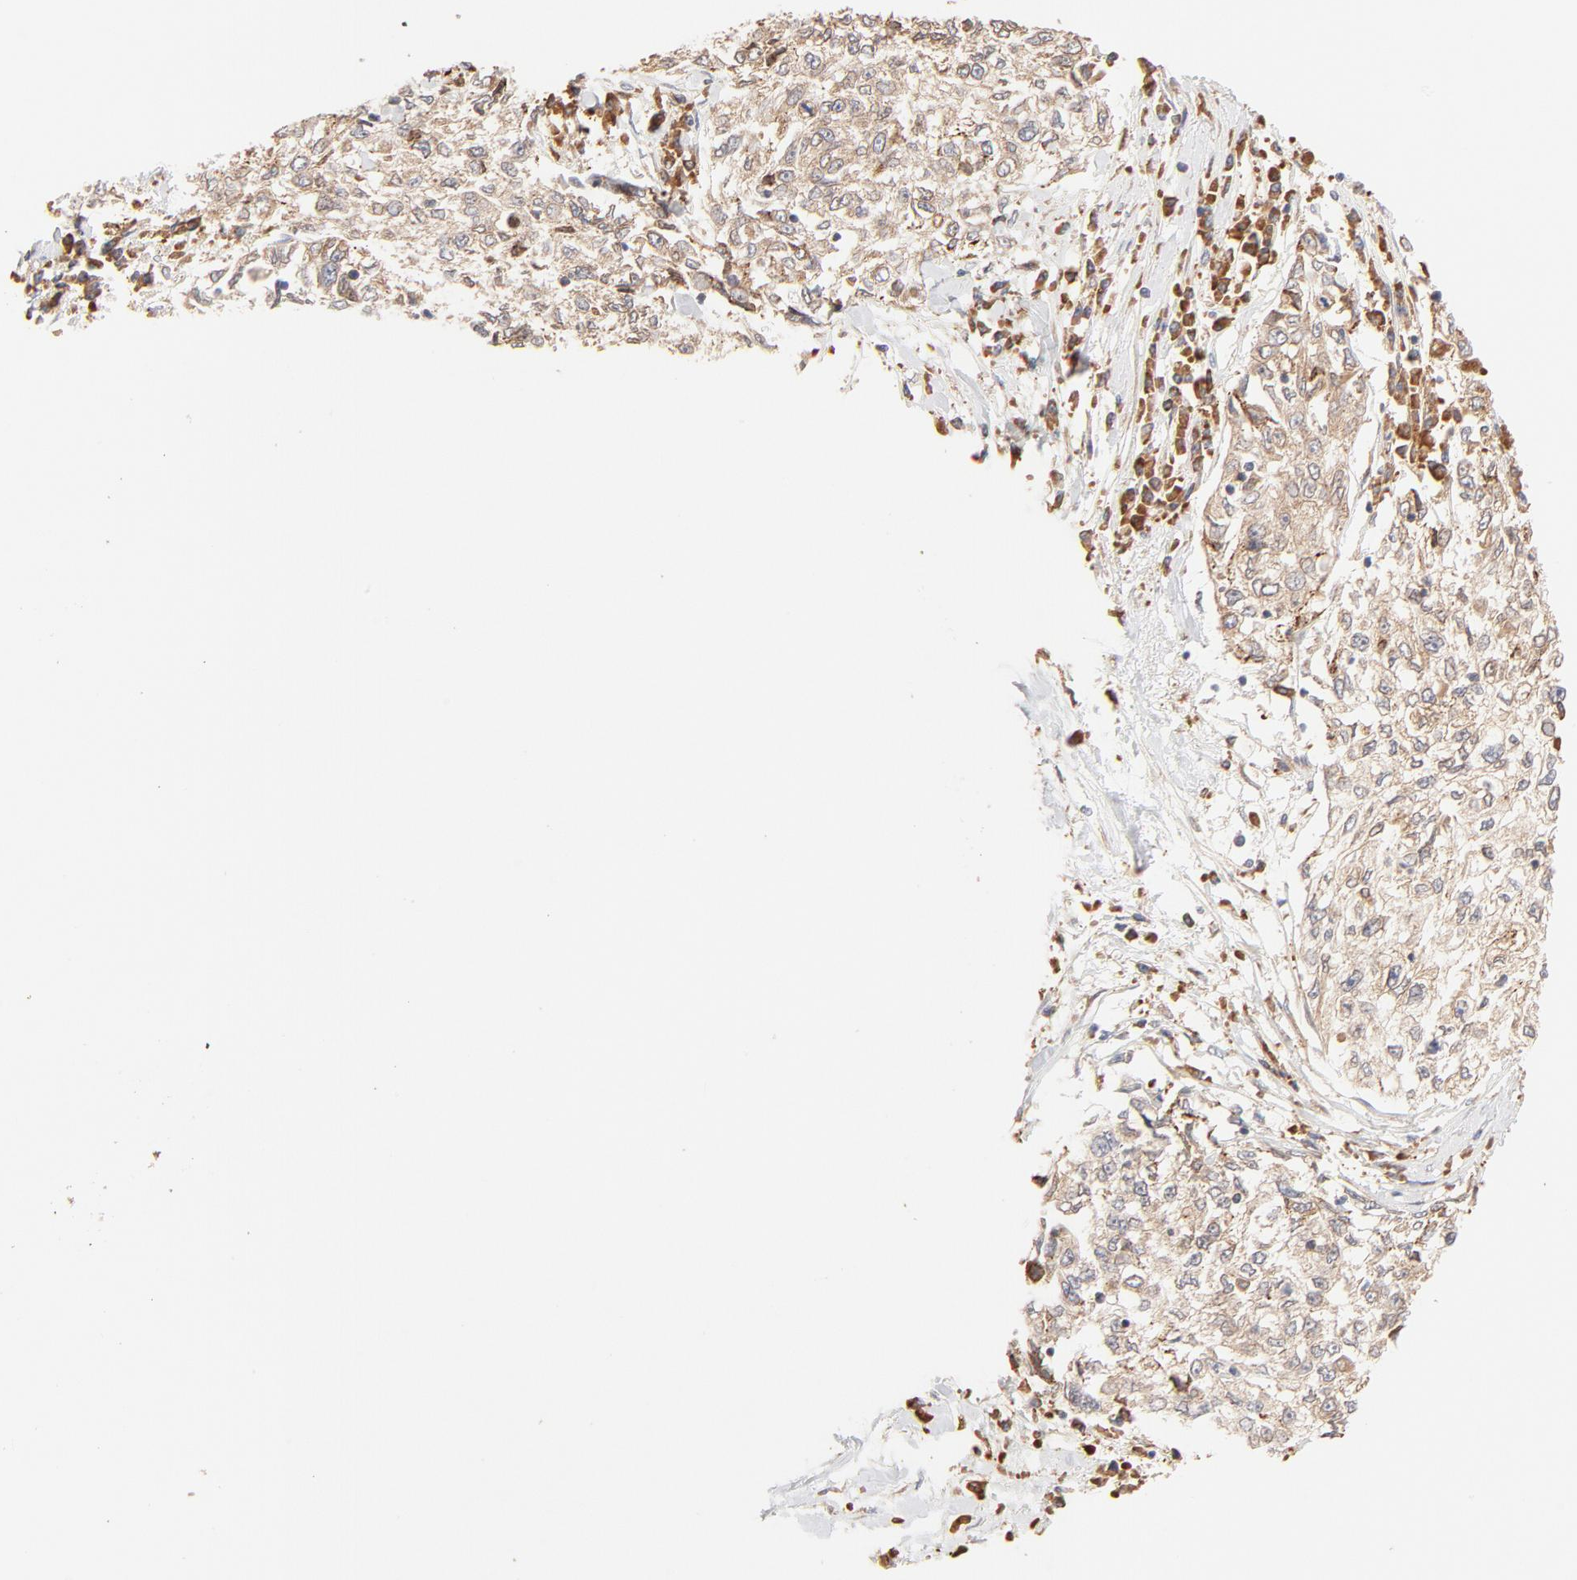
{"staining": {"intensity": "moderate", "quantity": ">75%", "location": "cytoplasmic/membranous"}, "tissue": "cervical cancer", "cell_type": "Tumor cells", "image_type": "cancer", "snomed": [{"axis": "morphology", "description": "Normal tissue, NOS"}, {"axis": "morphology", "description": "Squamous cell carcinoma, NOS"}, {"axis": "topography", "description": "Cervix"}], "caption": "Squamous cell carcinoma (cervical) stained for a protein (brown) displays moderate cytoplasmic/membranous positive expression in about >75% of tumor cells.", "gene": "PARP12", "patient": {"sex": "female", "age": 45}}